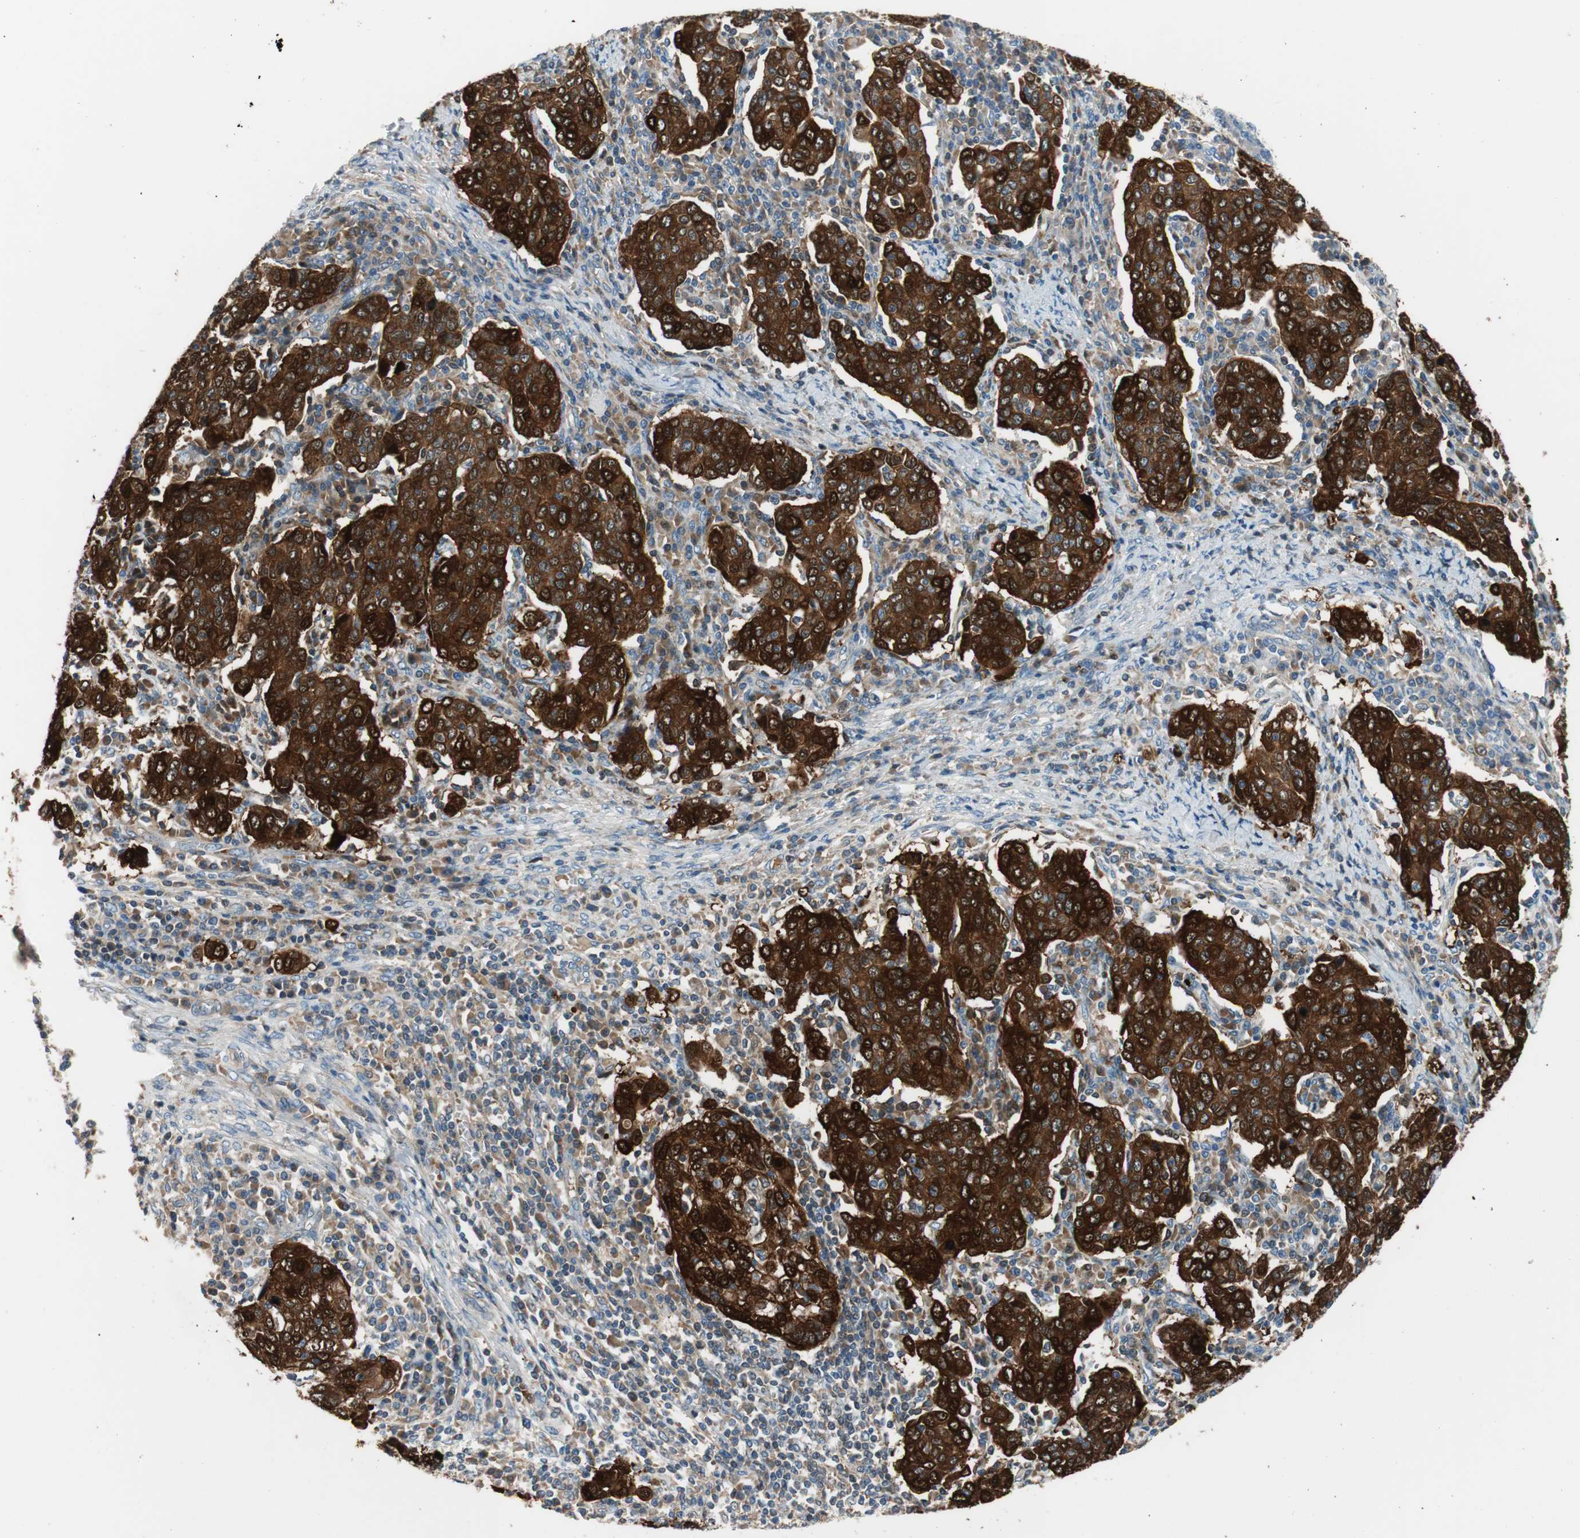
{"staining": {"intensity": "strong", "quantity": ">75%", "location": "cytoplasmic/membranous"}, "tissue": "cervical cancer", "cell_type": "Tumor cells", "image_type": "cancer", "snomed": [{"axis": "morphology", "description": "Squamous cell carcinoma, NOS"}, {"axis": "topography", "description": "Cervix"}], "caption": "Human cervical cancer (squamous cell carcinoma) stained with a protein marker displays strong staining in tumor cells.", "gene": "CALML3", "patient": {"sex": "female", "age": 40}}